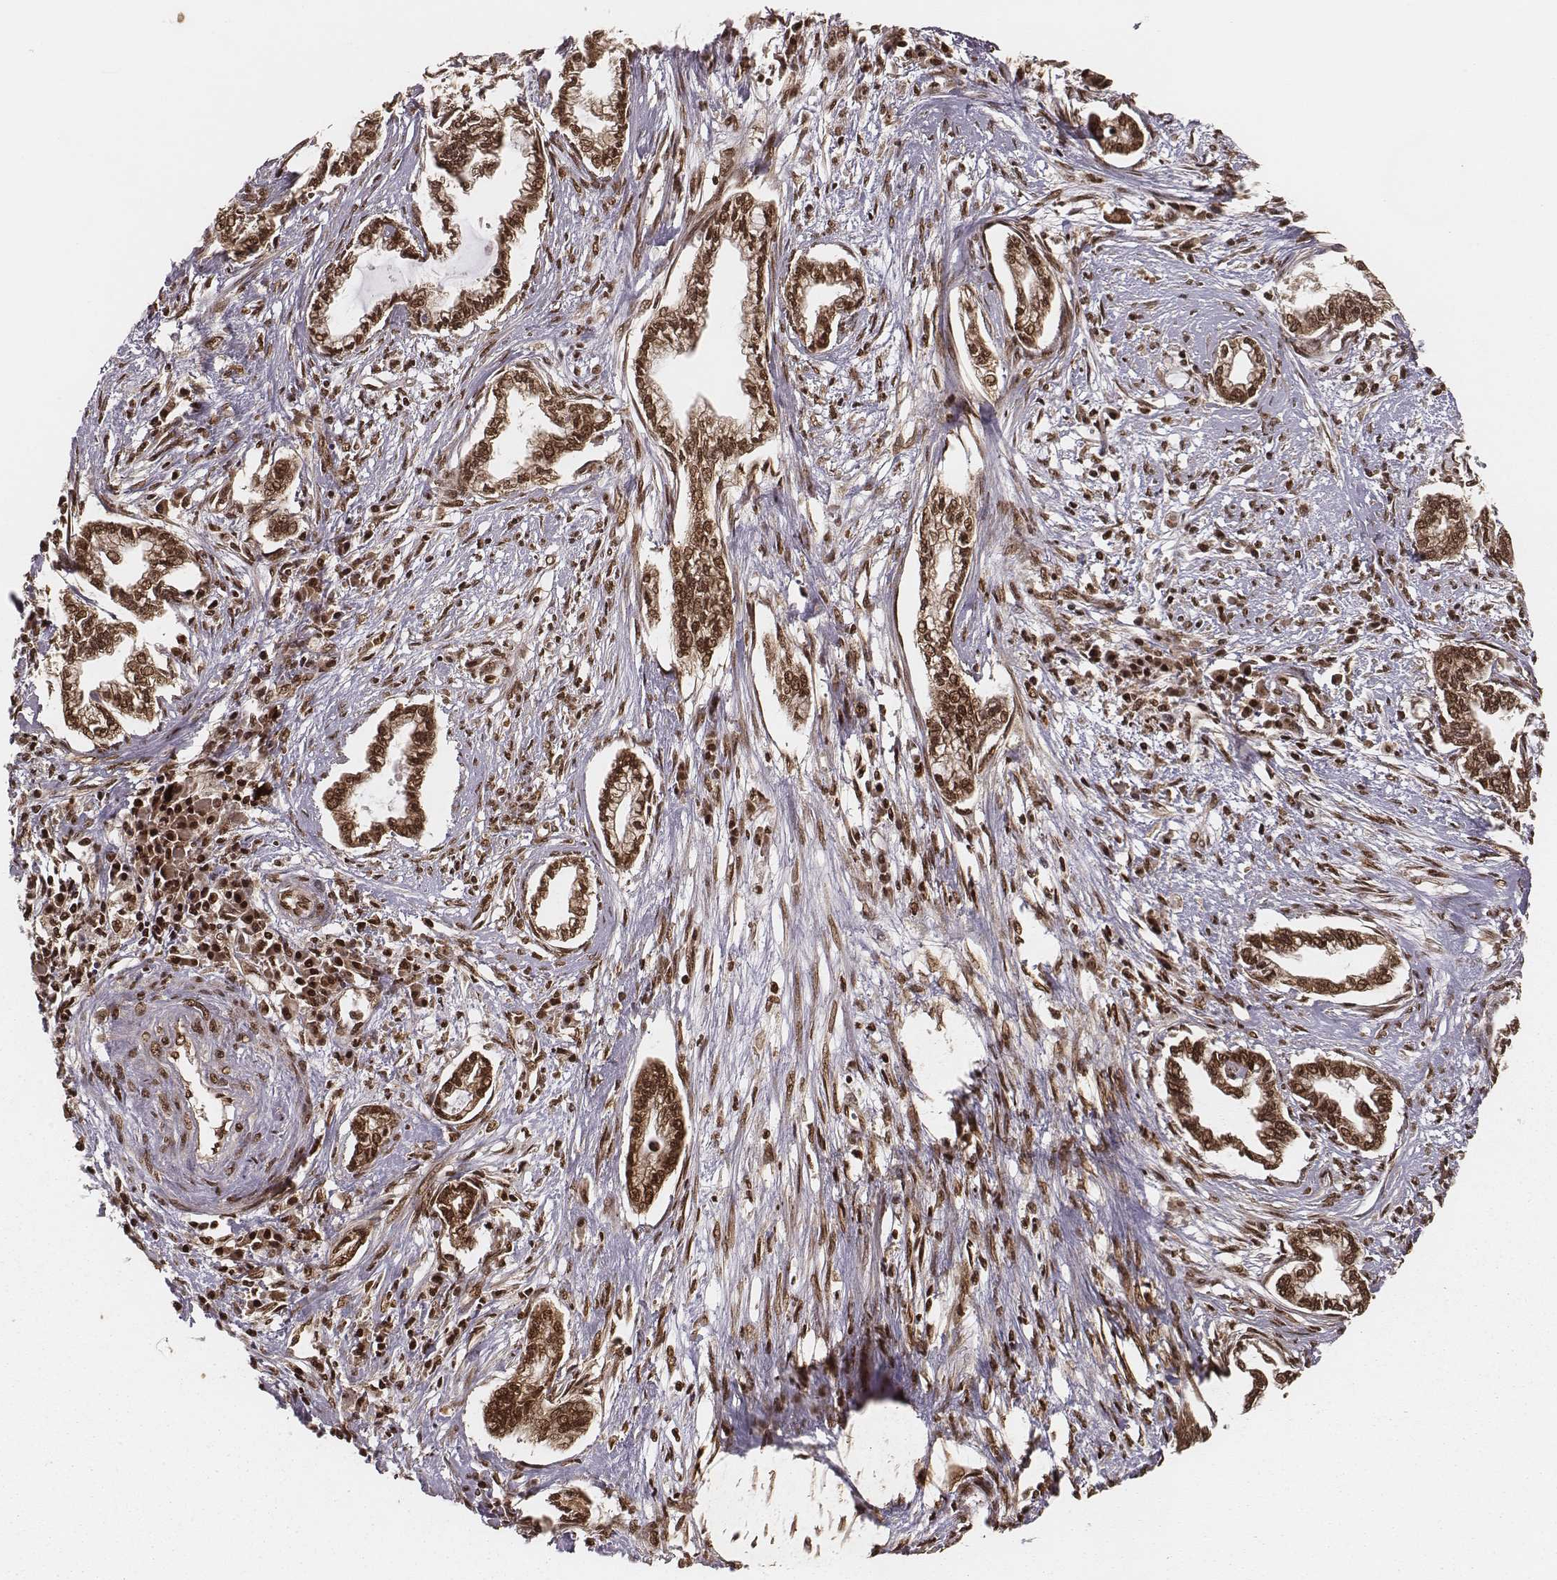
{"staining": {"intensity": "strong", "quantity": ">75%", "location": "cytoplasmic/membranous,nuclear"}, "tissue": "cervical cancer", "cell_type": "Tumor cells", "image_type": "cancer", "snomed": [{"axis": "morphology", "description": "Adenocarcinoma, NOS"}, {"axis": "topography", "description": "Cervix"}], "caption": "Protein expression analysis of cervical cancer (adenocarcinoma) exhibits strong cytoplasmic/membranous and nuclear expression in approximately >75% of tumor cells.", "gene": "NFX1", "patient": {"sex": "female", "age": 62}}